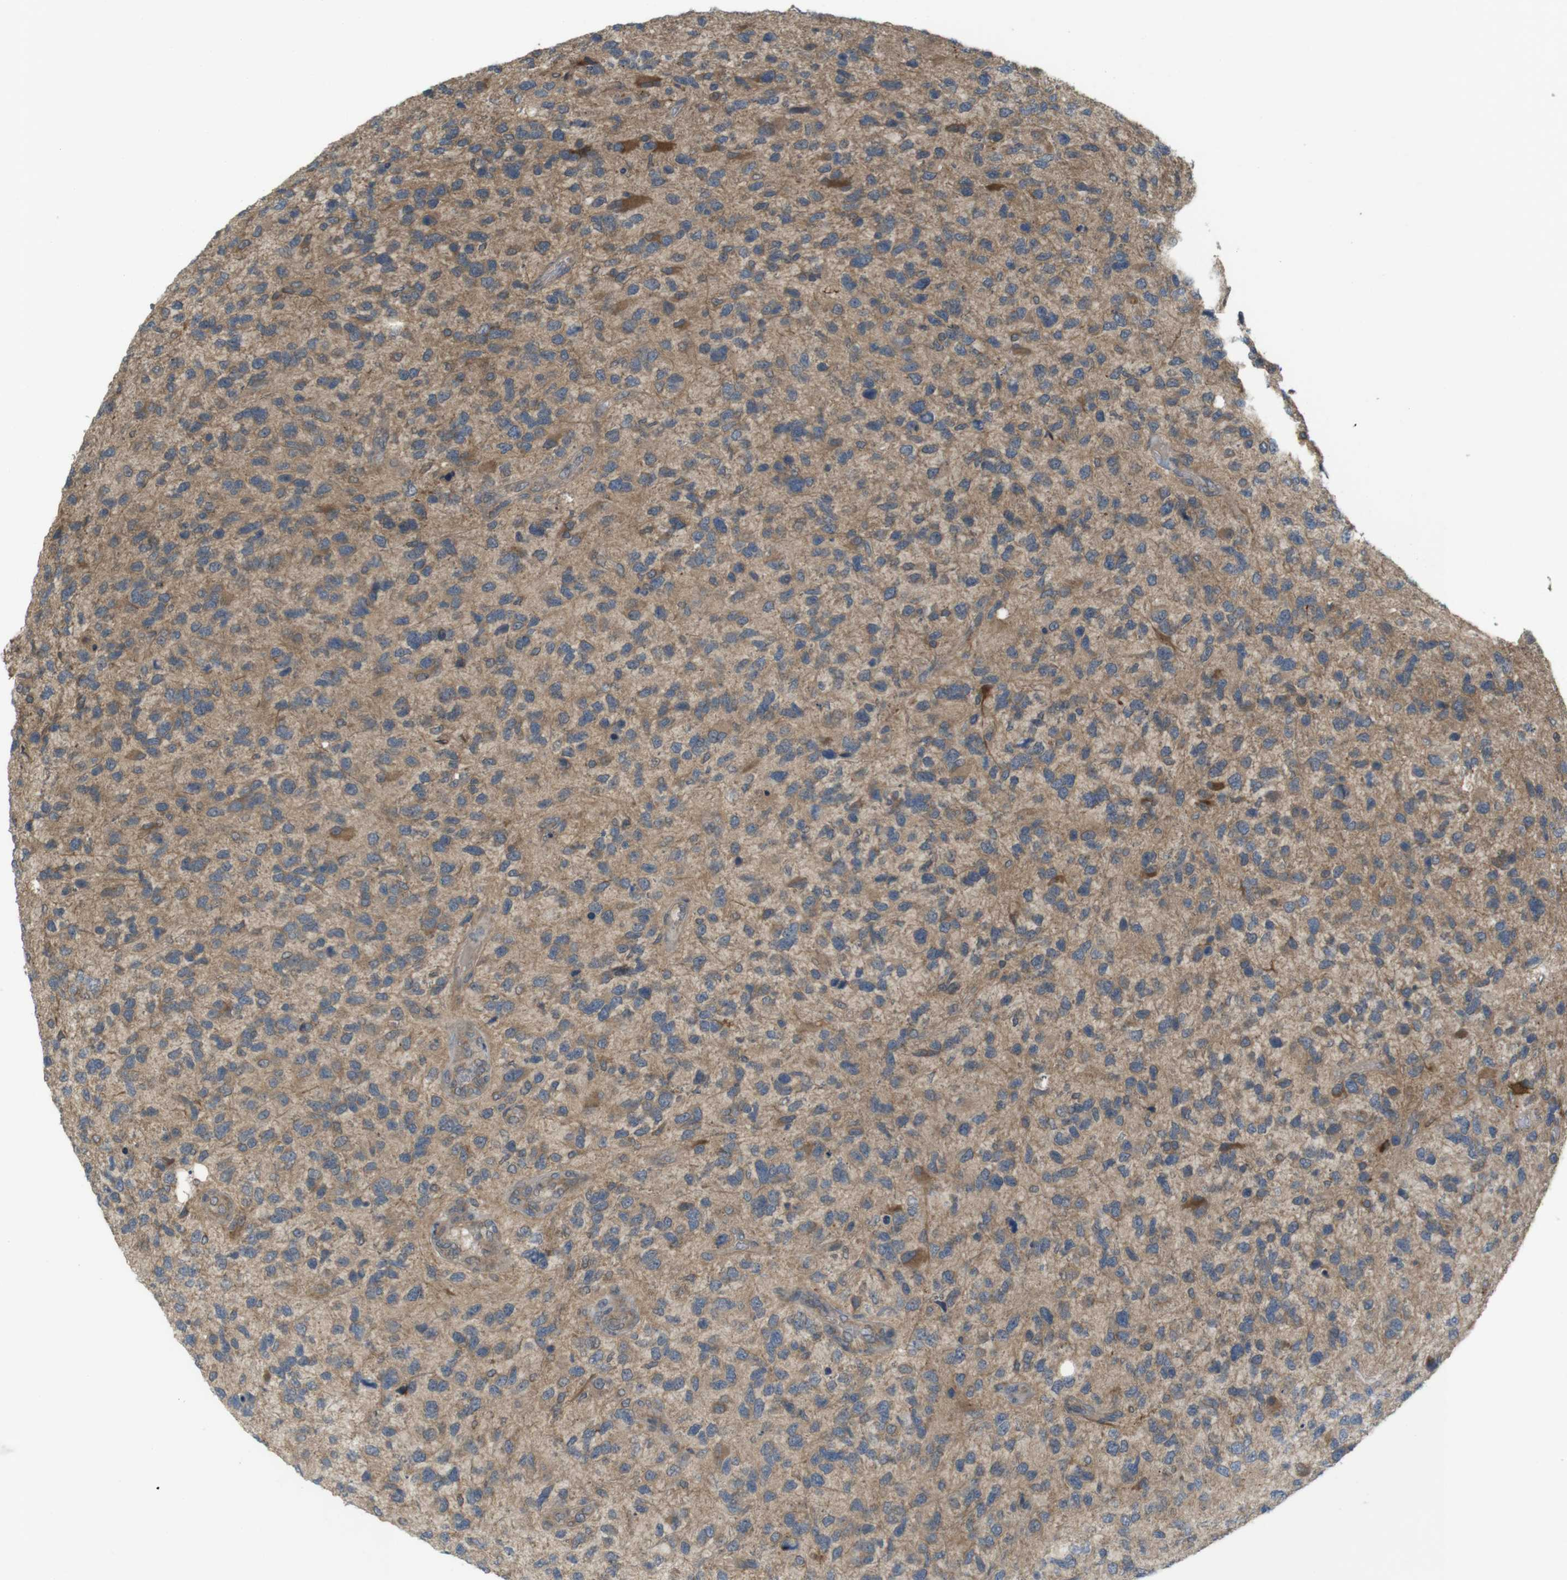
{"staining": {"intensity": "moderate", "quantity": "25%-75%", "location": "cytoplasmic/membranous"}, "tissue": "glioma", "cell_type": "Tumor cells", "image_type": "cancer", "snomed": [{"axis": "morphology", "description": "Glioma, malignant, High grade"}, {"axis": "topography", "description": "Brain"}], "caption": "This is an image of immunohistochemistry (IHC) staining of malignant glioma (high-grade), which shows moderate staining in the cytoplasmic/membranous of tumor cells.", "gene": "RNF130", "patient": {"sex": "female", "age": 58}}